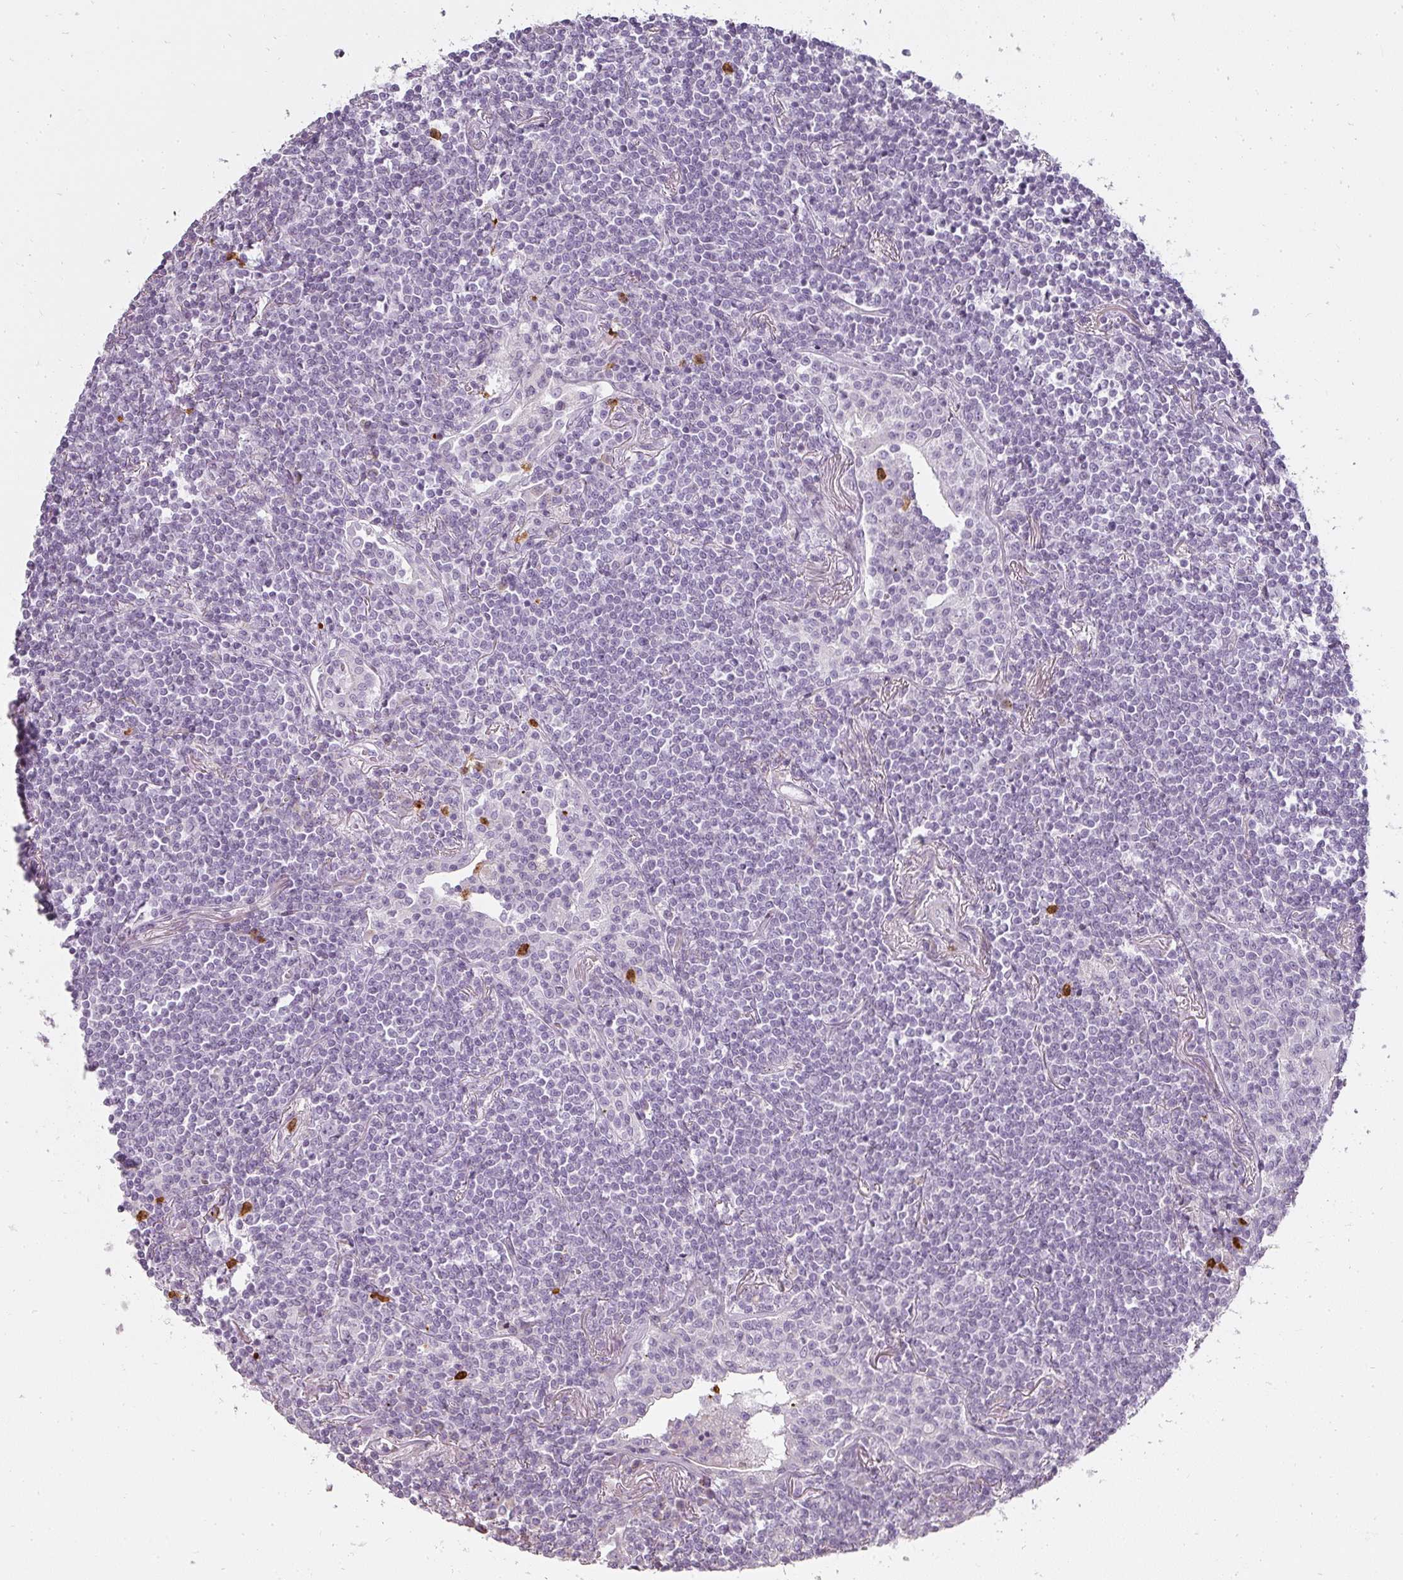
{"staining": {"intensity": "negative", "quantity": "none", "location": "none"}, "tissue": "lymphoma", "cell_type": "Tumor cells", "image_type": "cancer", "snomed": [{"axis": "morphology", "description": "Malignant lymphoma, non-Hodgkin's type, Low grade"}, {"axis": "topography", "description": "Lung"}], "caption": "Tumor cells are negative for brown protein staining in lymphoma.", "gene": "BIK", "patient": {"sex": "female", "age": 71}}